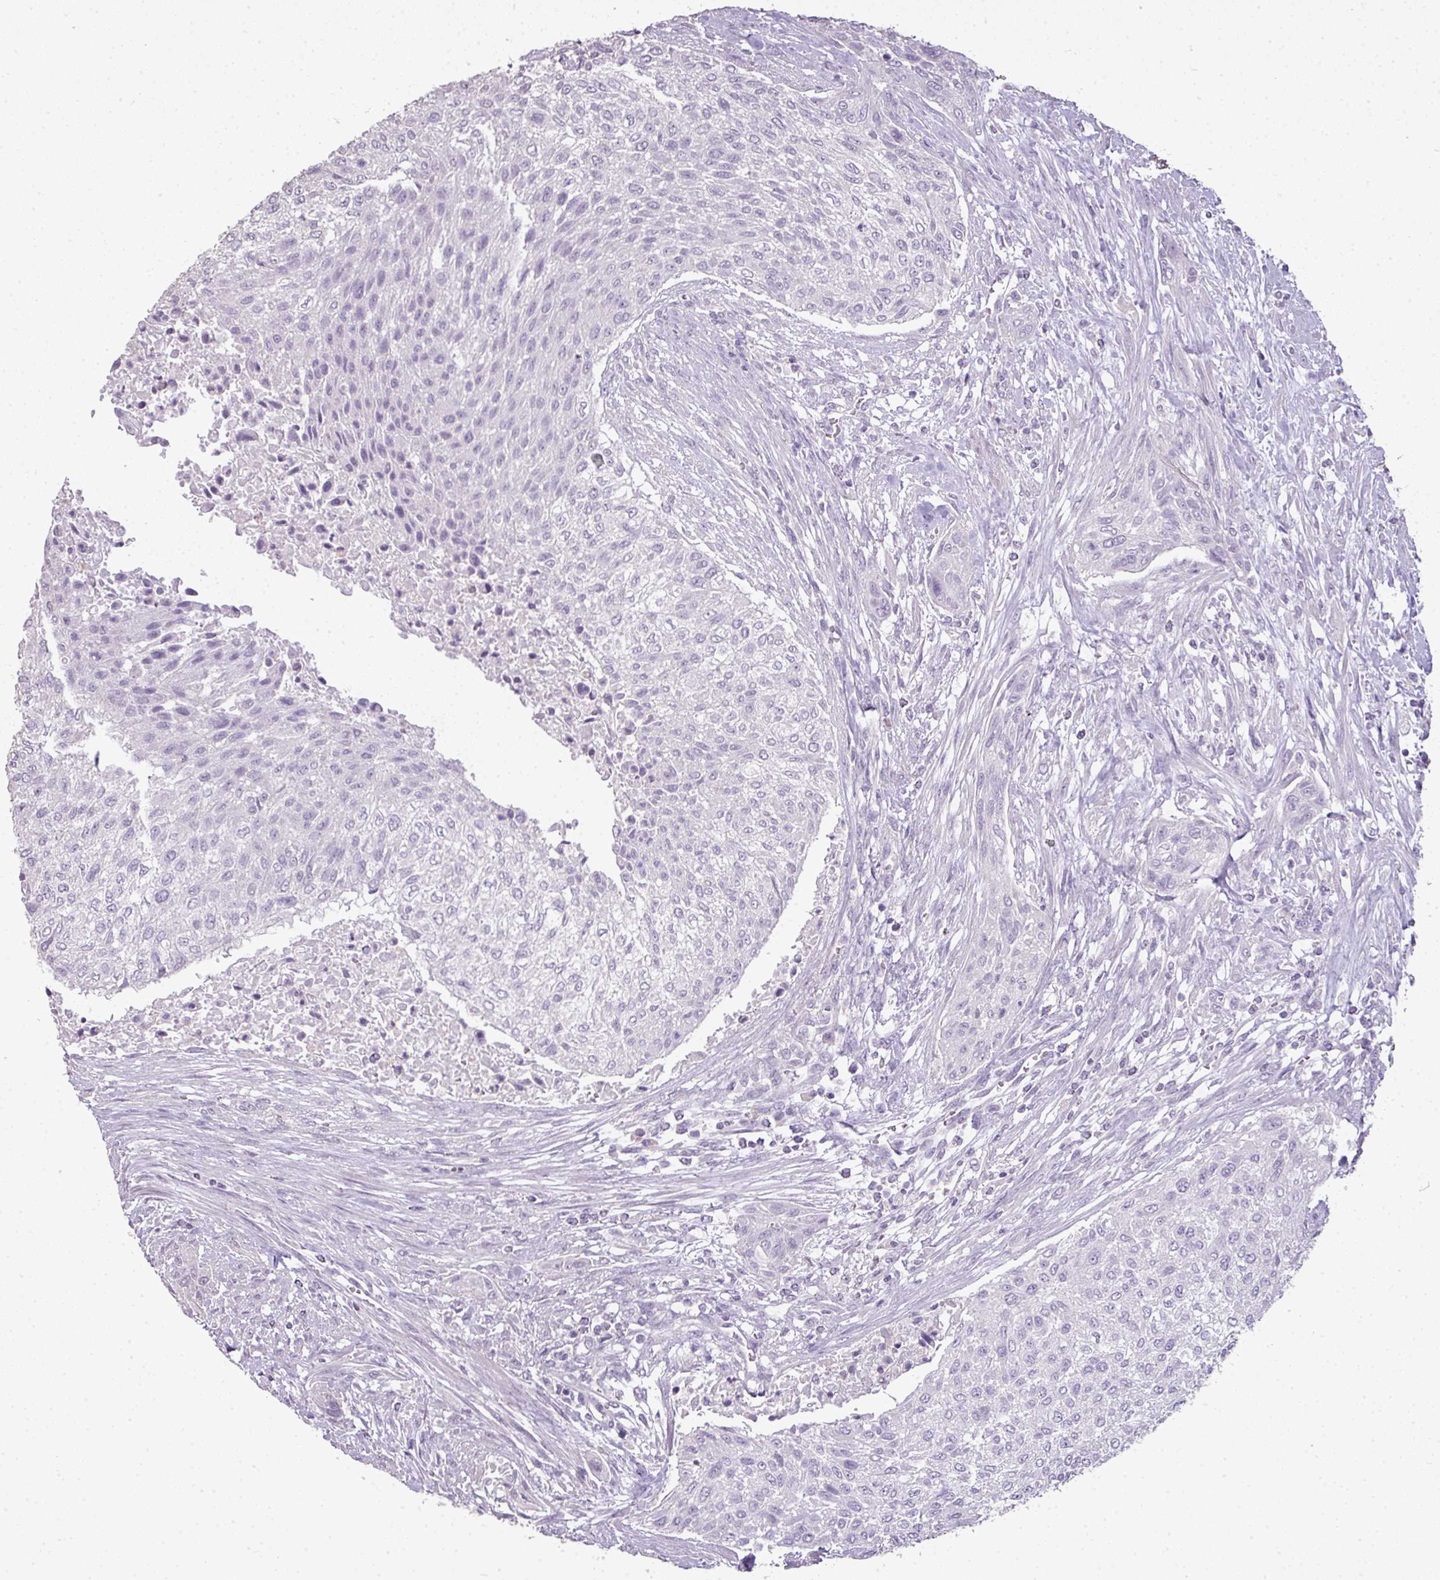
{"staining": {"intensity": "negative", "quantity": "none", "location": "none"}, "tissue": "urothelial cancer", "cell_type": "Tumor cells", "image_type": "cancer", "snomed": [{"axis": "morphology", "description": "Normal tissue, NOS"}, {"axis": "morphology", "description": "Urothelial carcinoma, NOS"}, {"axis": "topography", "description": "Urinary bladder"}, {"axis": "topography", "description": "Peripheral nerve tissue"}], "caption": "High power microscopy image of an IHC photomicrograph of transitional cell carcinoma, revealing no significant positivity in tumor cells.", "gene": "LY9", "patient": {"sex": "male", "age": 35}}